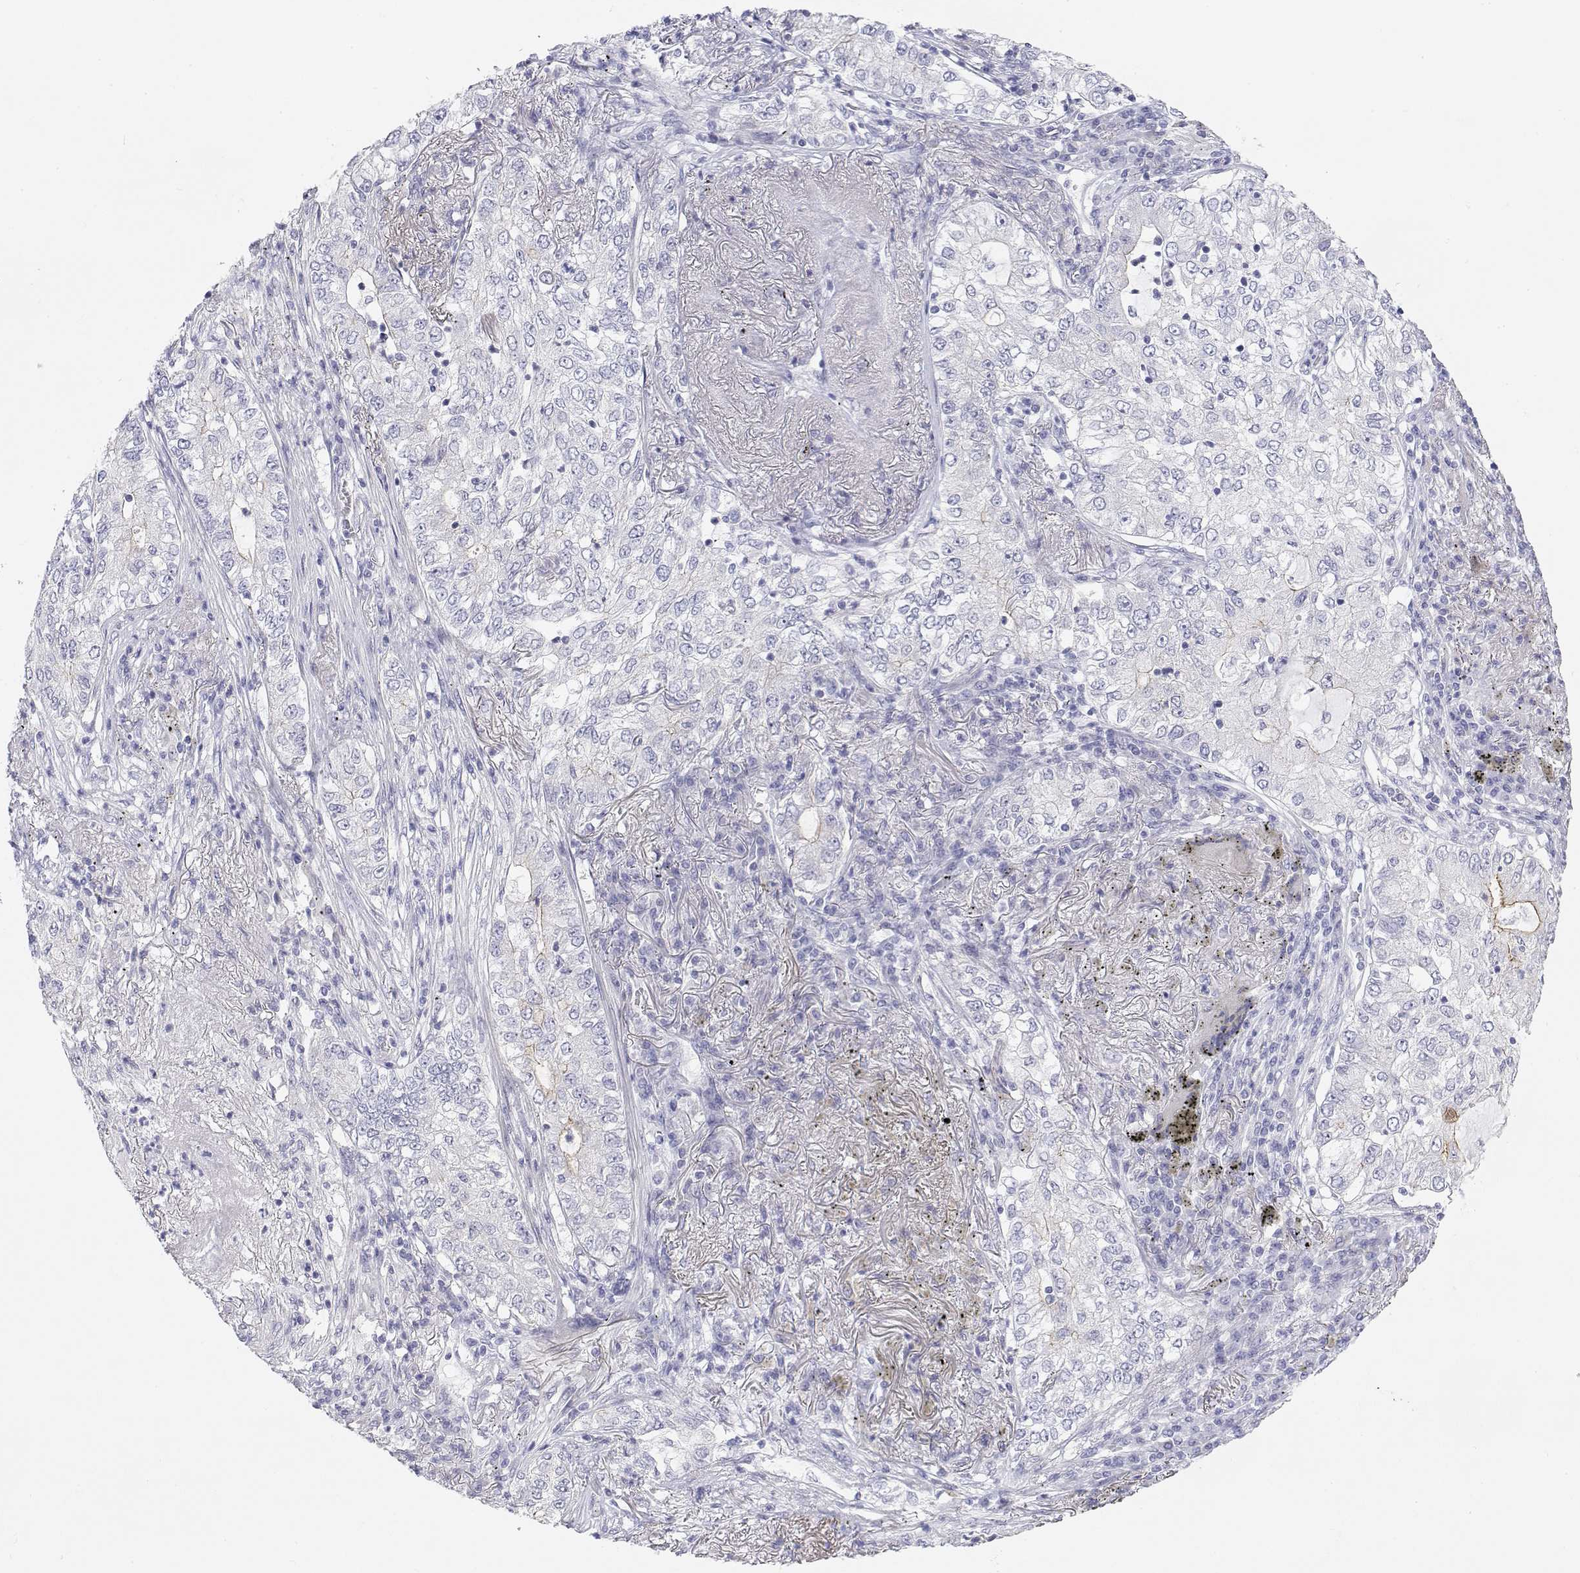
{"staining": {"intensity": "weak", "quantity": "<25%", "location": "cytoplasmic/membranous"}, "tissue": "lung cancer", "cell_type": "Tumor cells", "image_type": "cancer", "snomed": [{"axis": "morphology", "description": "Adenocarcinoma, NOS"}, {"axis": "topography", "description": "Lung"}], "caption": "Immunohistochemistry (IHC) of lung adenocarcinoma displays no positivity in tumor cells.", "gene": "MISP", "patient": {"sex": "female", "age": 73}}